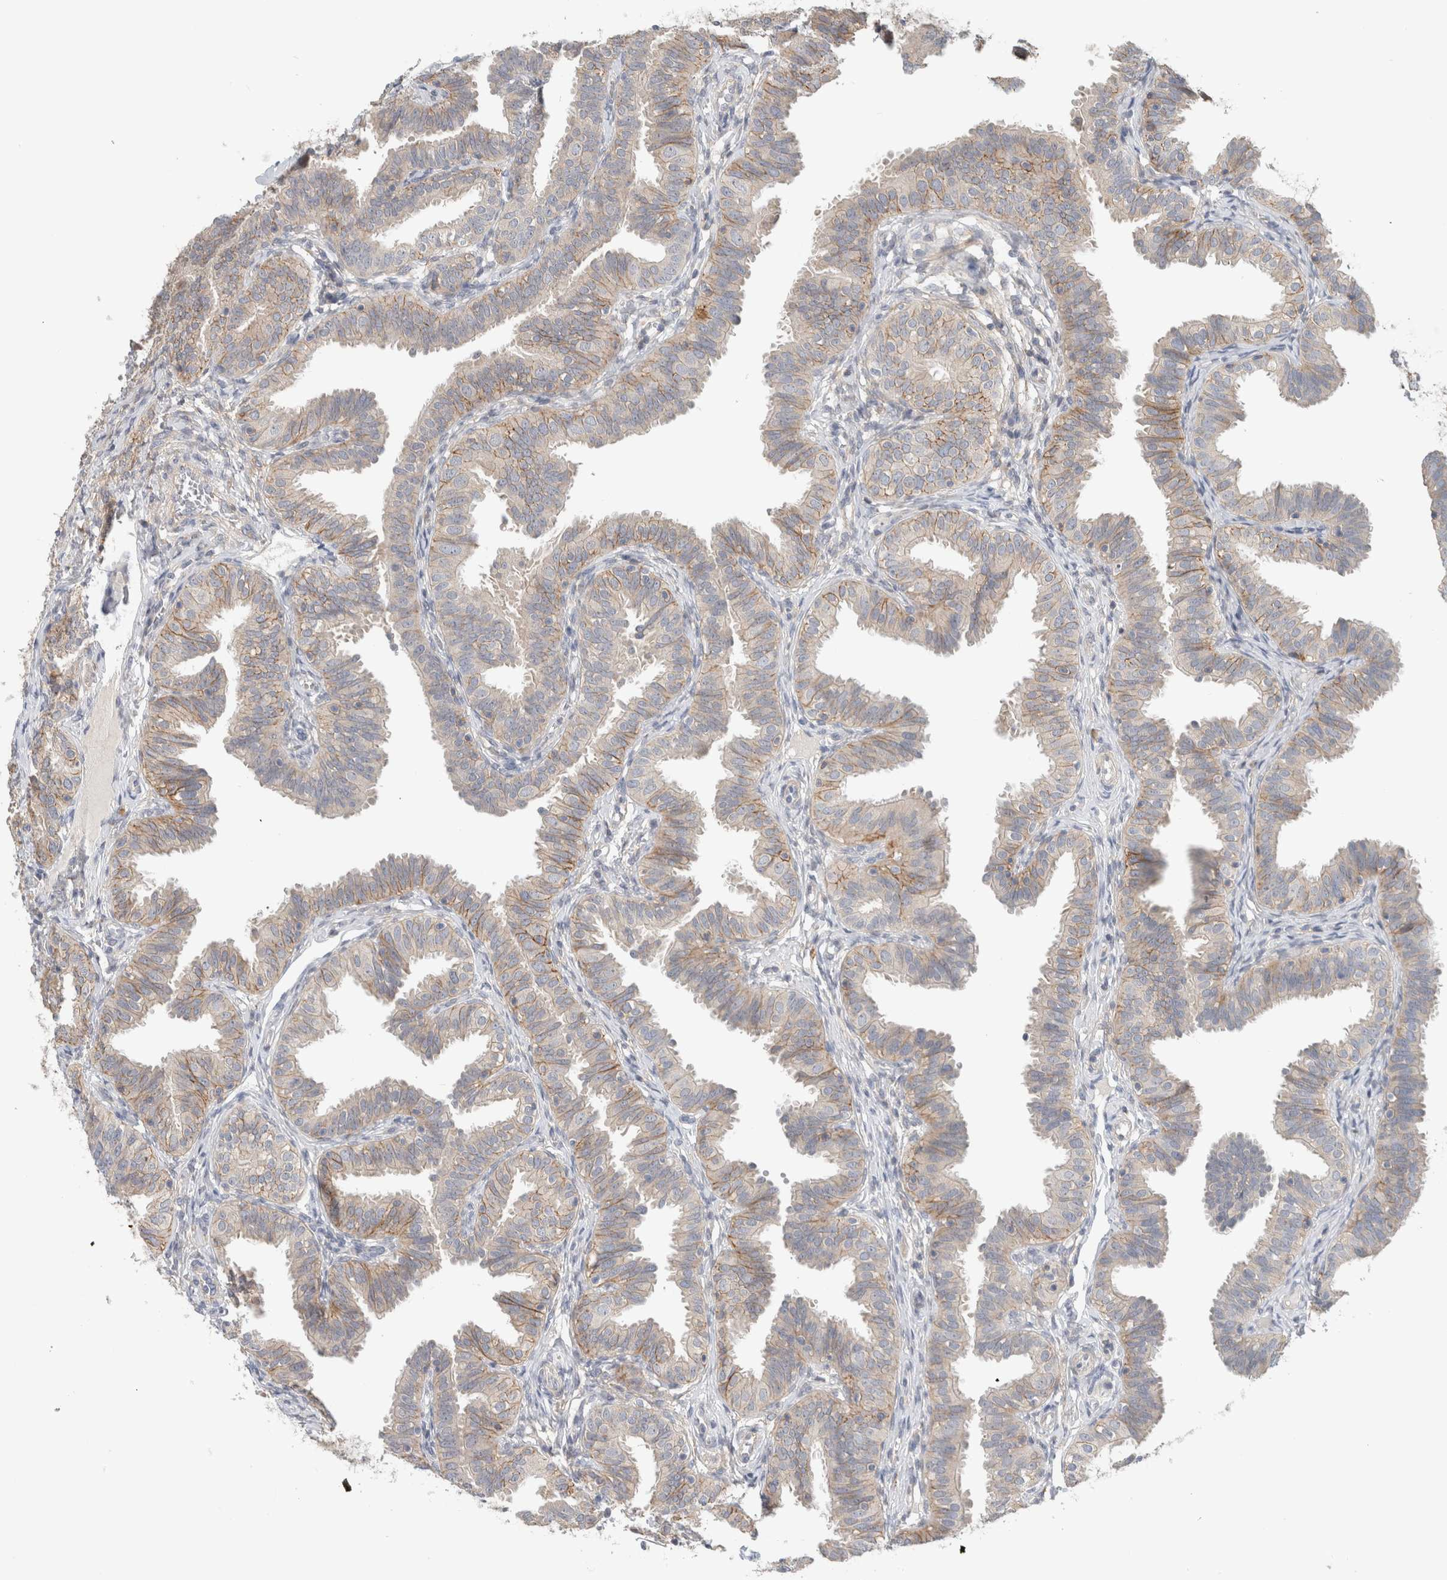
{"staining": {"intensity": "weak", "quantity": "25%-75%", "location": "cytoplasmic/membranous"}, "tissue": "fallopian tube", "cell_type": "Glandular cells", "image_type": "normal", "snomed": [{"axis": "morphology", "description": "Normal tissue, NOS"}, {"axis": "topography", "description": "Fallopian tube"}], "caption": "Fallopian tube stained with a brown dye exhibits weak cytoplasmic/membranous positive staining in approximately 25%-75% of glandular cells.", "gene": "ERCC6L2", "patient": {"sex": "female", "age": 35}}